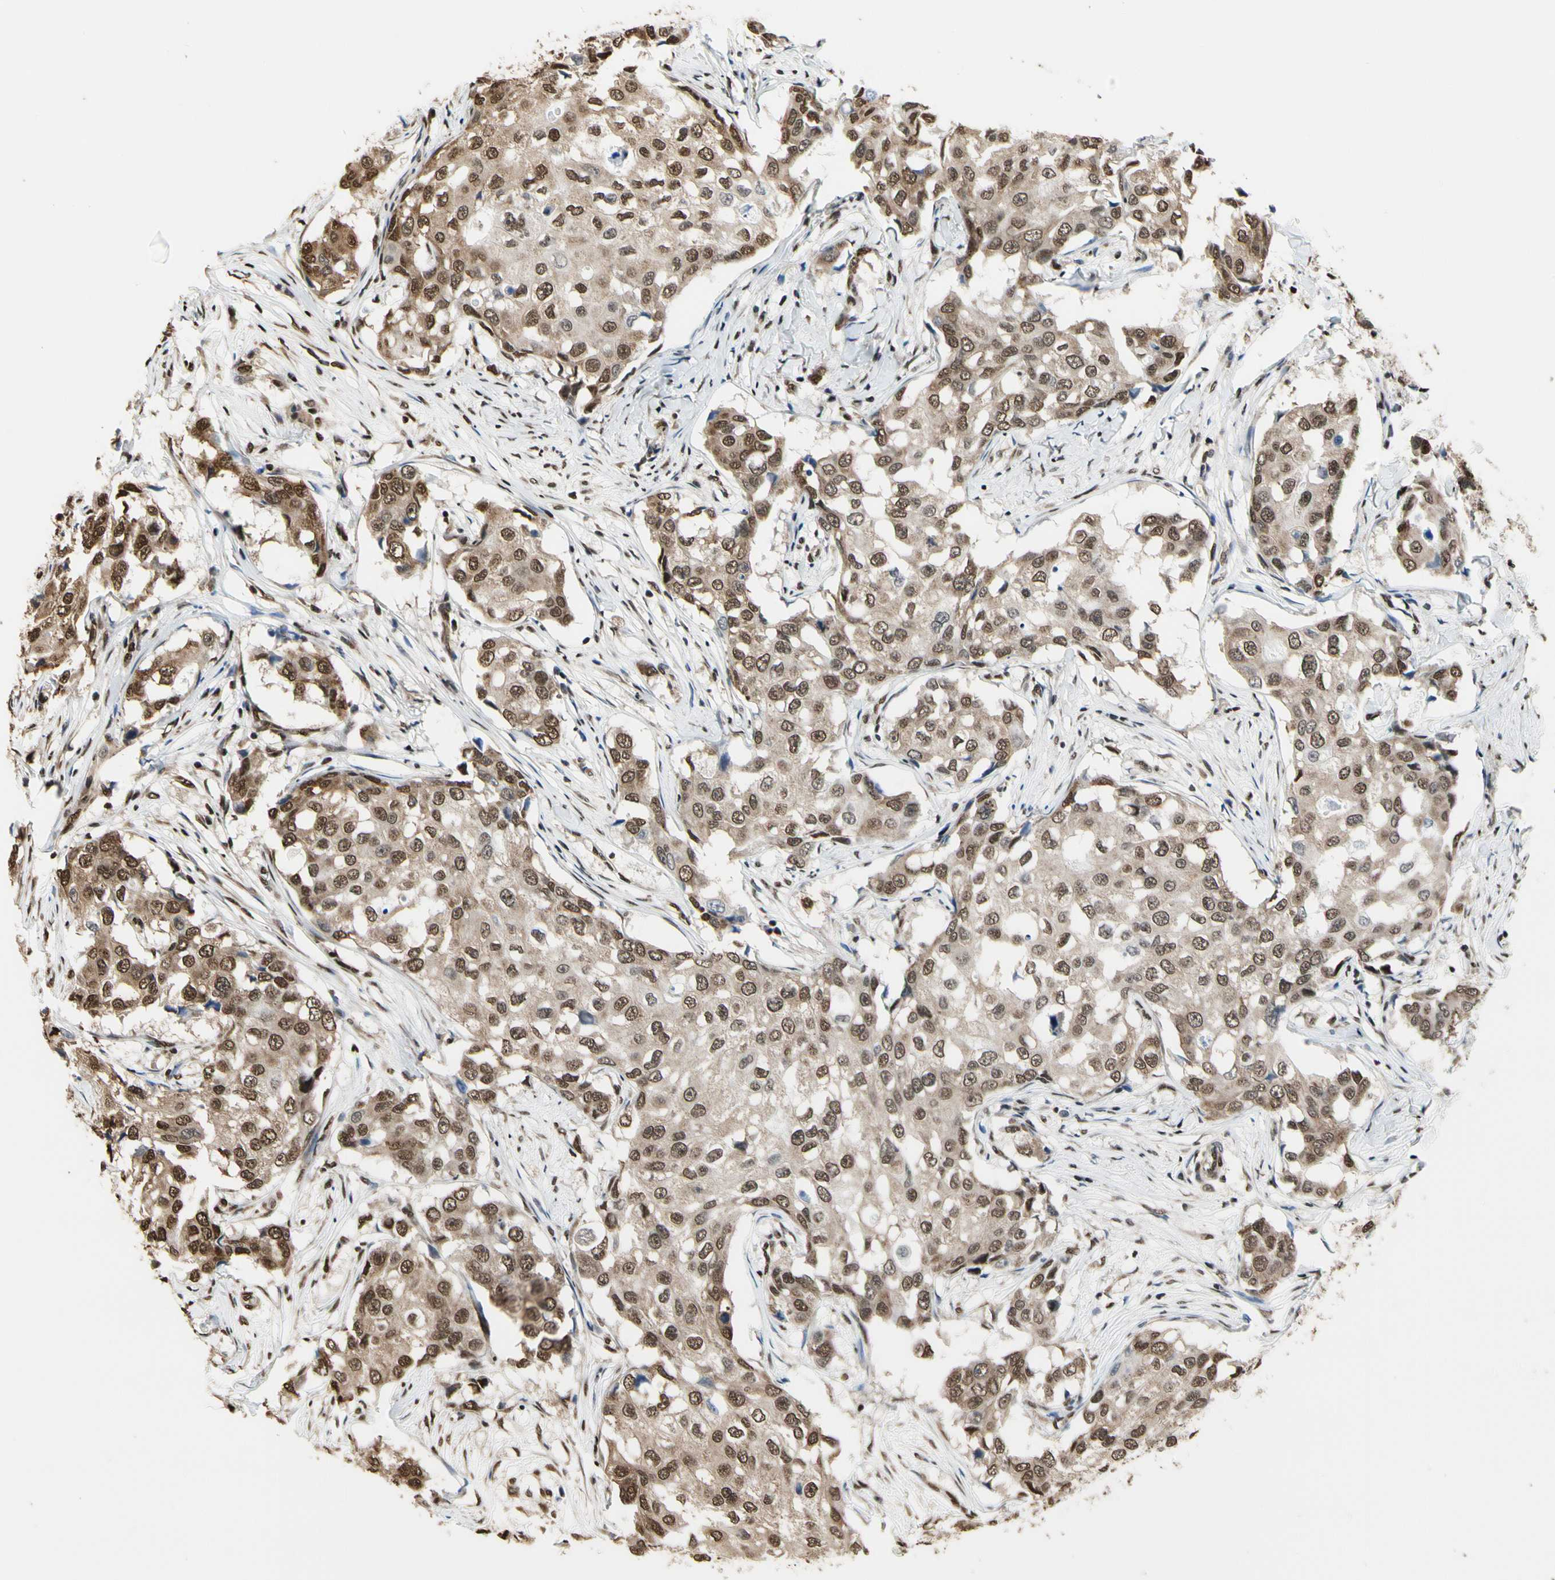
{"staining": {"intensity": "moderate", "quantity": ">75%", "location": "cytoplasmic/membranous,nuclear"}, "tissue": "breast cancer", "cell_type": "Tumor cells", "image_type": "cancer", "snomed": [{"axis": "morphology", "description": "Duct carcinoma"}, {"axis": "topography", "description": "Breast"}], "caption": "Immunohistochemical staining of human breast cancer (intraductal carcinoma) exhibits medium levels of moderate cytoplasmic/membranous and nuclear protein expression in about >75% of tumor cells. (Stains: DAB in brown, nuclei in blue, Microscopy: brightfield microscopy at high magnification).", "gene": "HNRNPK", "patient": {"sex": "female", "age": 27}}